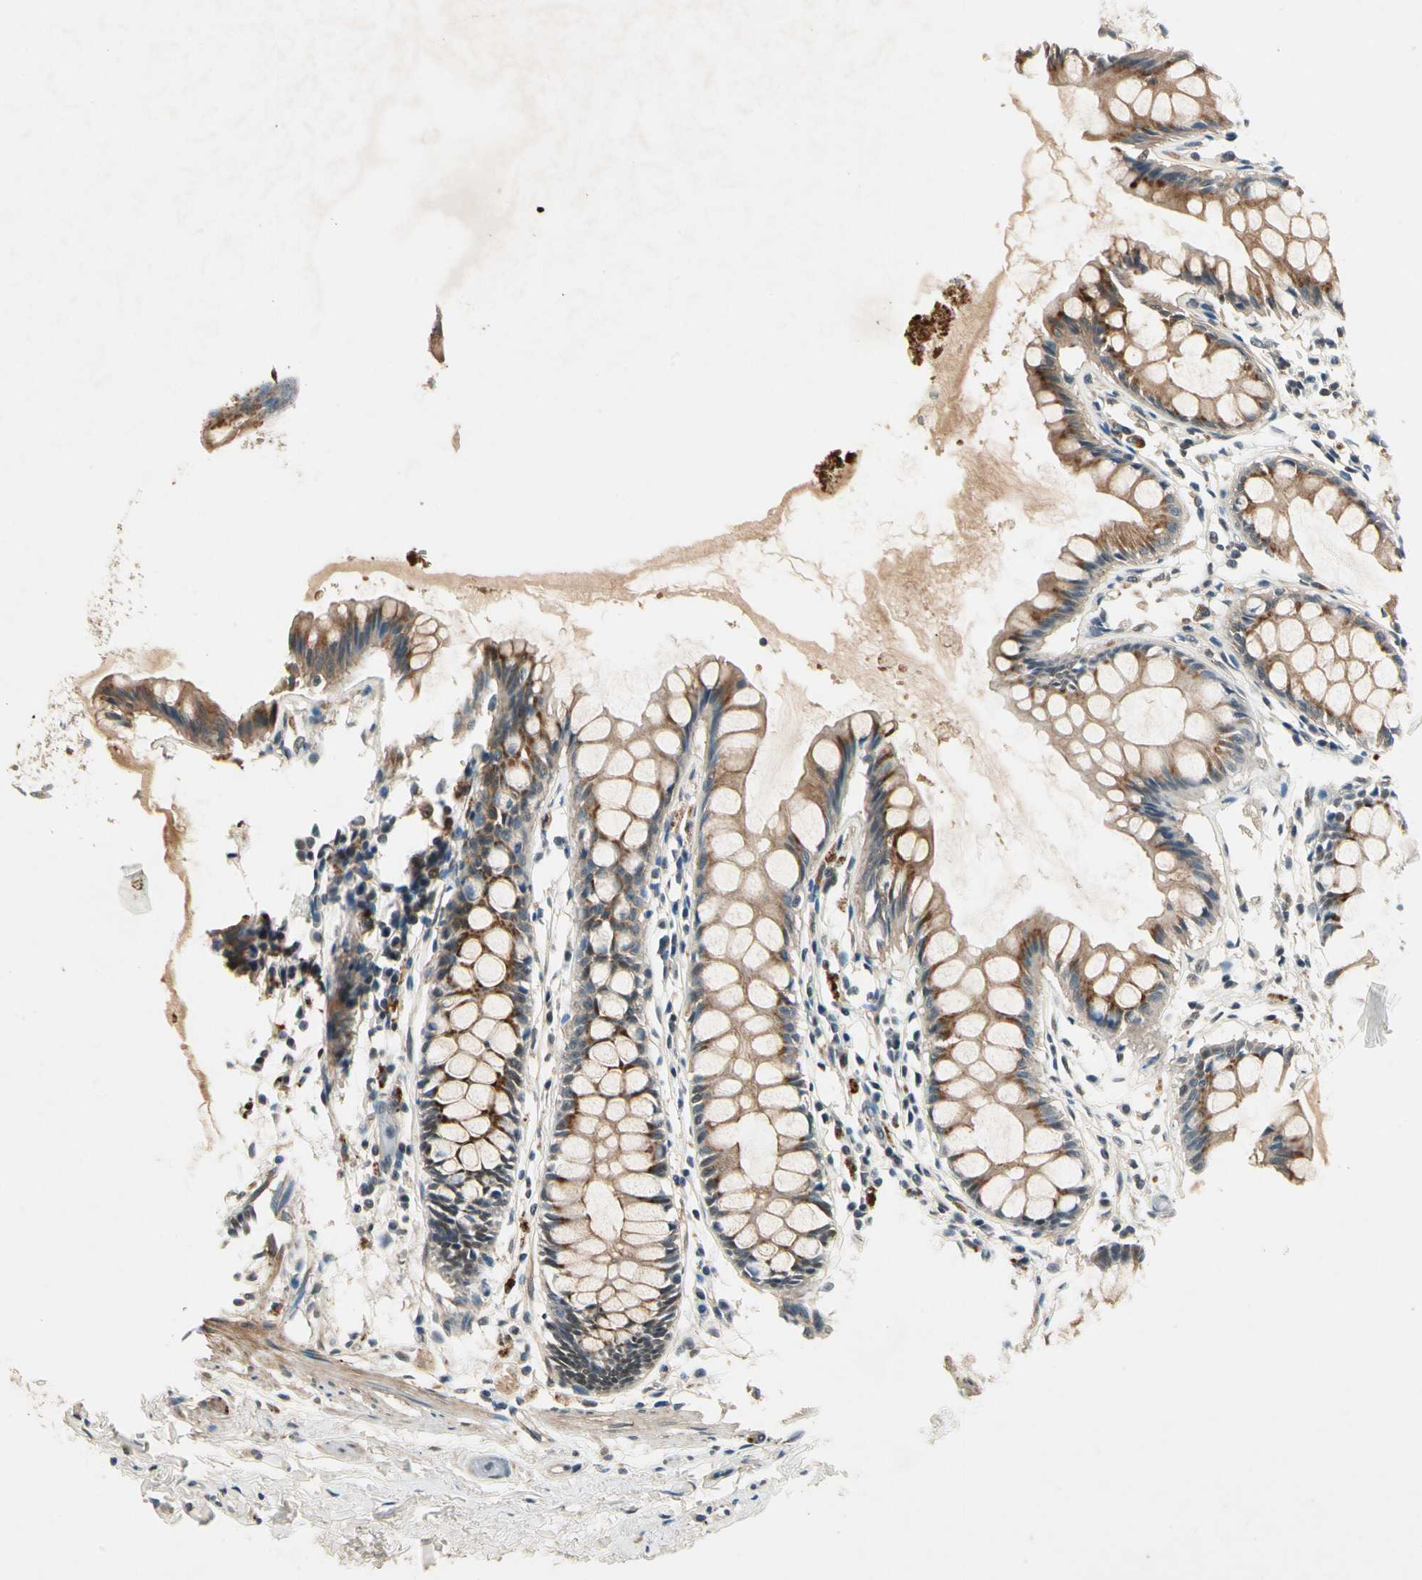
{"staining": {"intensity": "moderate", "quantity": ">75%", "location": "cytoplasmic/membranous"}, "tissue": "rectum", "cell_type": "Glandular cells", "image_type": "normal", "snomed": [{"axis": "morphology", "description": "Normal tissue, NOS"}, {"axis": "topography", "description": "Rectum"}], "caption": "Rectum was stained to show a protein in brown. There is medium levels of moderate cytoplasmic/membranous positivity in approximately >75% of glandular cells. (DAB (3,3'-diaminobenzidine) IHC, brown staining for protein, blue staining for nuclei).", "gene": "ROCK2", "patient": {"sex": "male", "age": 86}}